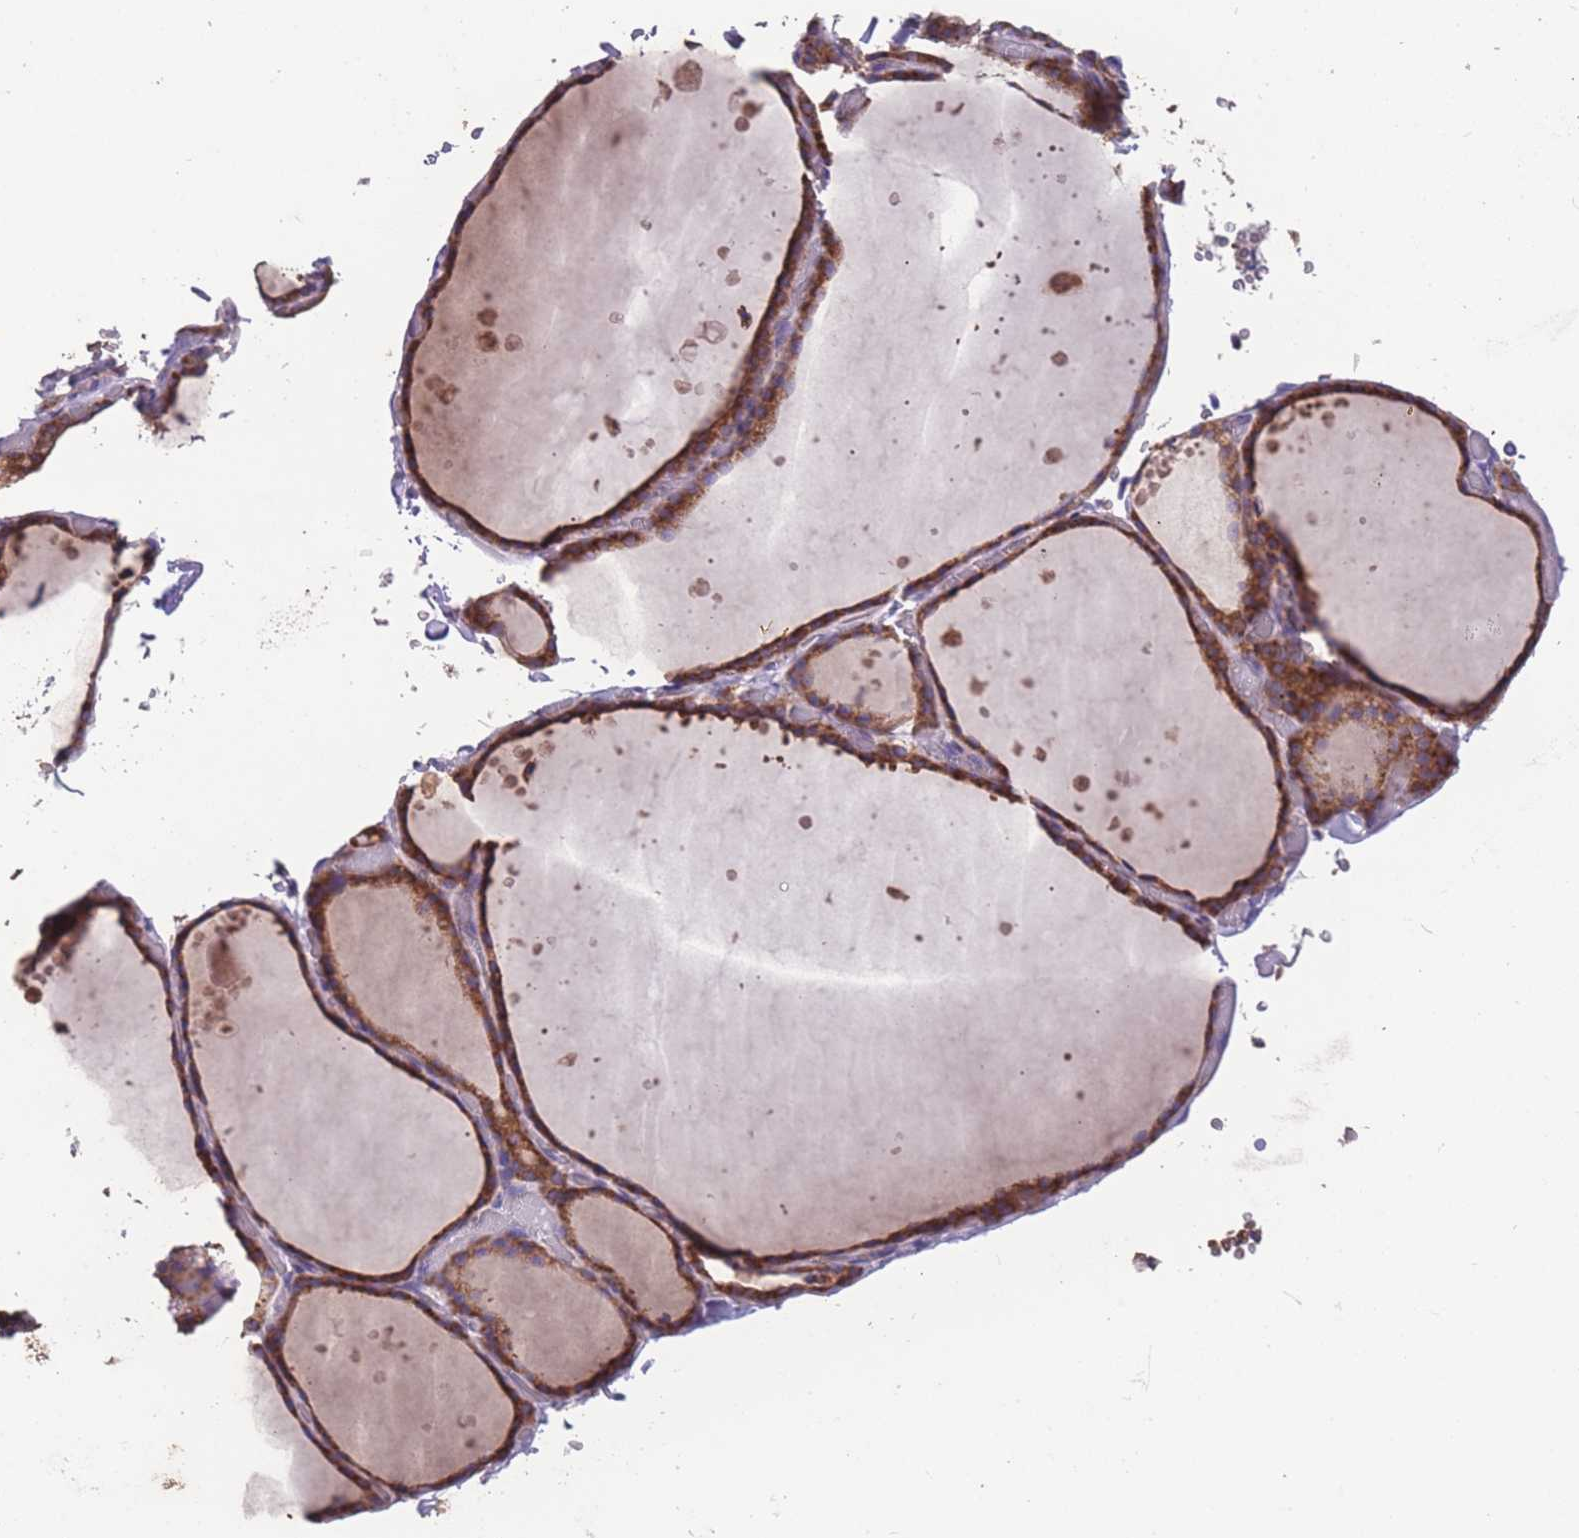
{"staining": {"intensity": "moderate", "quantity": ">75%", "location": "cytoplasmic/membranous"}, "tissue": "thyroid gland", "cell_type": "Glandular cells", "image_type": "normal", "snomed": [{"axis": "morphology", "description": "Normal tissue, NOS"}, {"axis": "topography", "description": "Thyroid gland"}], "caption": "Brown immunohistochemical staining in normal human thyroid gland demonstrates moderate cytoplasmic/membranous positivity in approximately >75% of glandular cells. Ihc stains the protein in brown and the nuclei are stained blue.", "gene": "STIM2", "patient": {"sex": "female", "age": 44}}